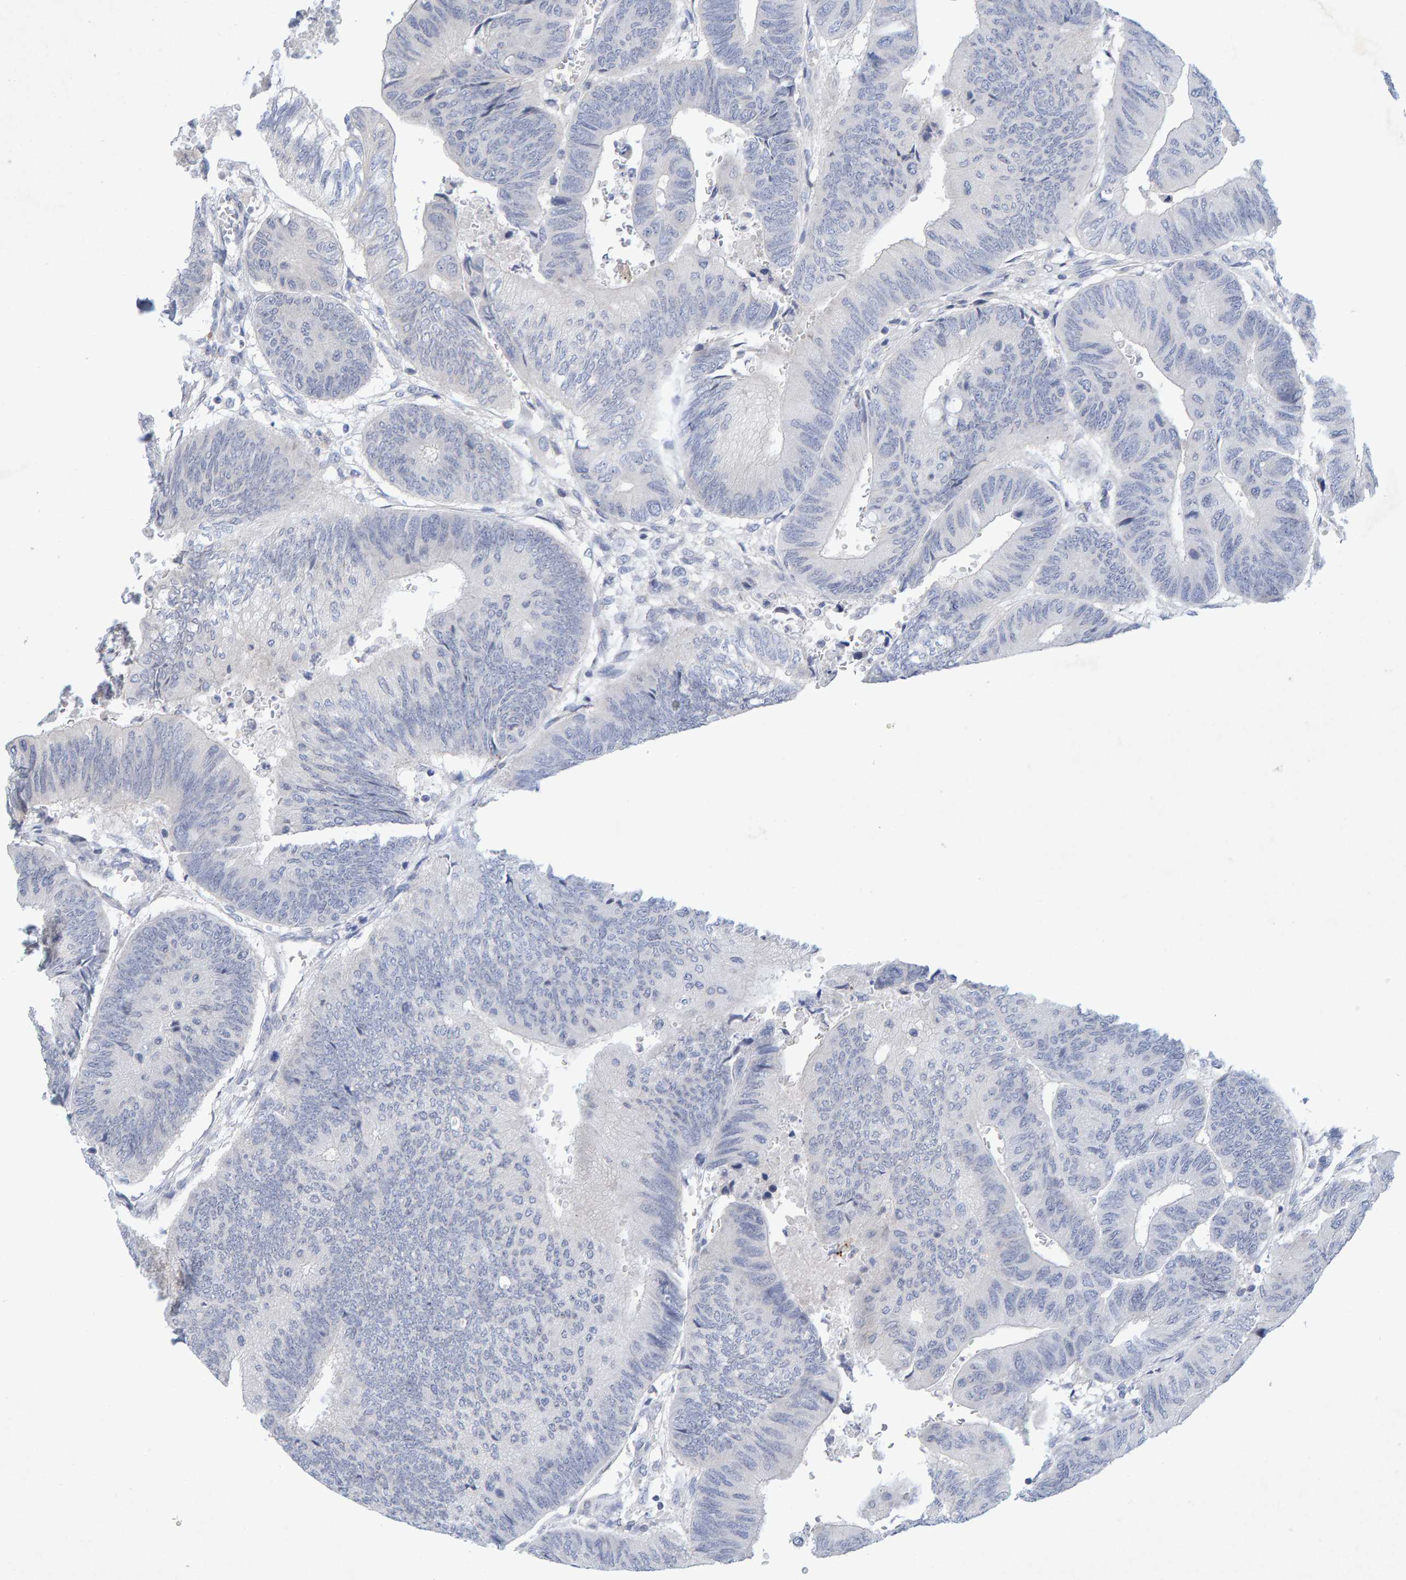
{"staining": {"intensity": "negative", "quantity": "none", "location": "none"}, "tissue": "colorectal cancer", "cell_type": "Tumor cells", "image_type": "cancer", "snomed": [{"axis": "morphology", "description": "Normal tissue, NOS"}, {"axis": "morphology", "description": "Adenocarcinoma, NOS"}, {"axis": "topography", "description": "Rectum"}, {"axis": "topography", "description": "Peripheral nerve tissue"}], "caption": "Human colorectal cancer stained for a protein using immunohistochemistry reveals no staining in tumor cells.", "gene": "CDH2", "patient": {"sex": "male", "age": 92}}